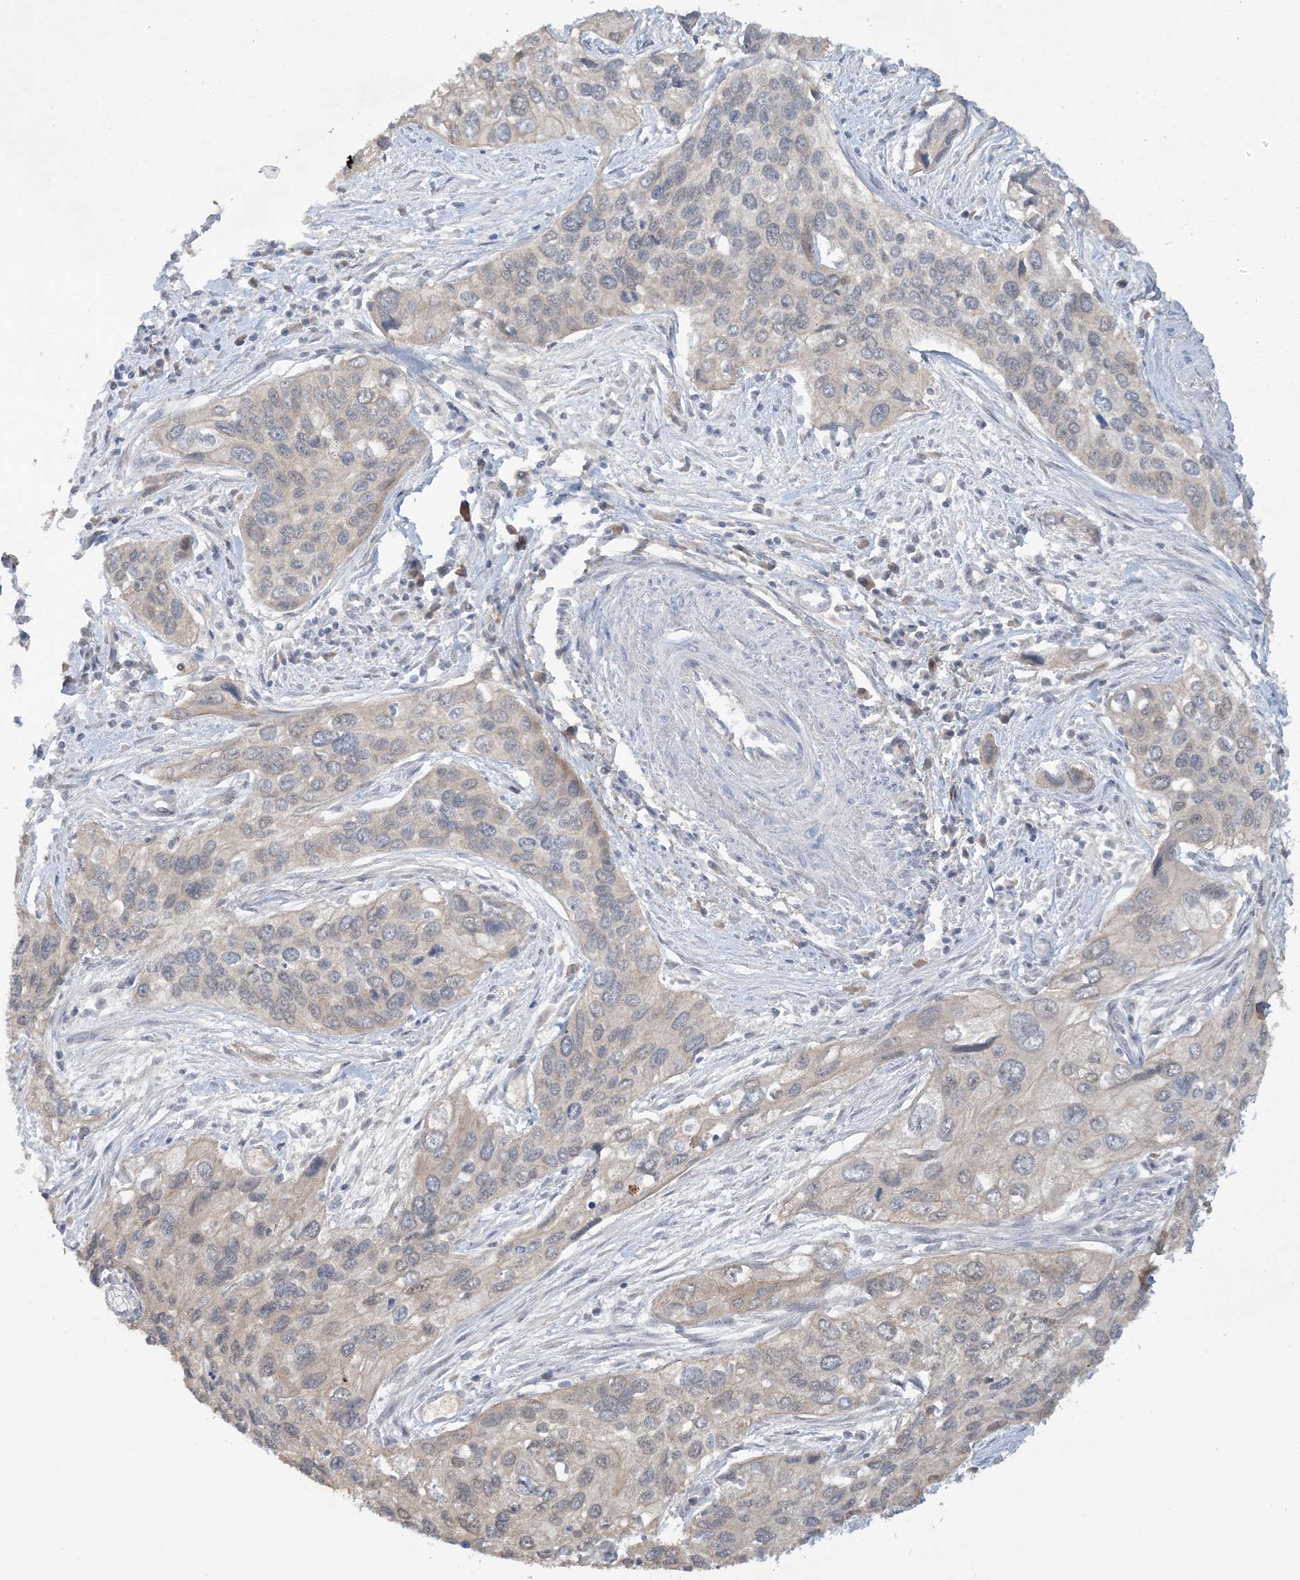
{"staining": {"intensity": "weak", "quantity": "25%-75%", "location": "nuclear"}, "tissue": "cervical cancer", "cell_type": "Tumor cells", "image_type": "cancer", "snomed": [{"axis": "morphology", "description": "Squamous cell carcinoma, NOS"}, {"axis": "topography", "description": "Cervix"}], "caption": "High-power microscopy captured an immunohistochemistry (IHC) micrograph of cervical cancer (squamous cell carcinoma), revealing weak nuclear staining in about 25%-75% of tumor cells. (DAB = brown stain, brightfield microscopy at high magnification).", "gene": "UBE2E1", "patient": {"sex": "female", "age": 55}}